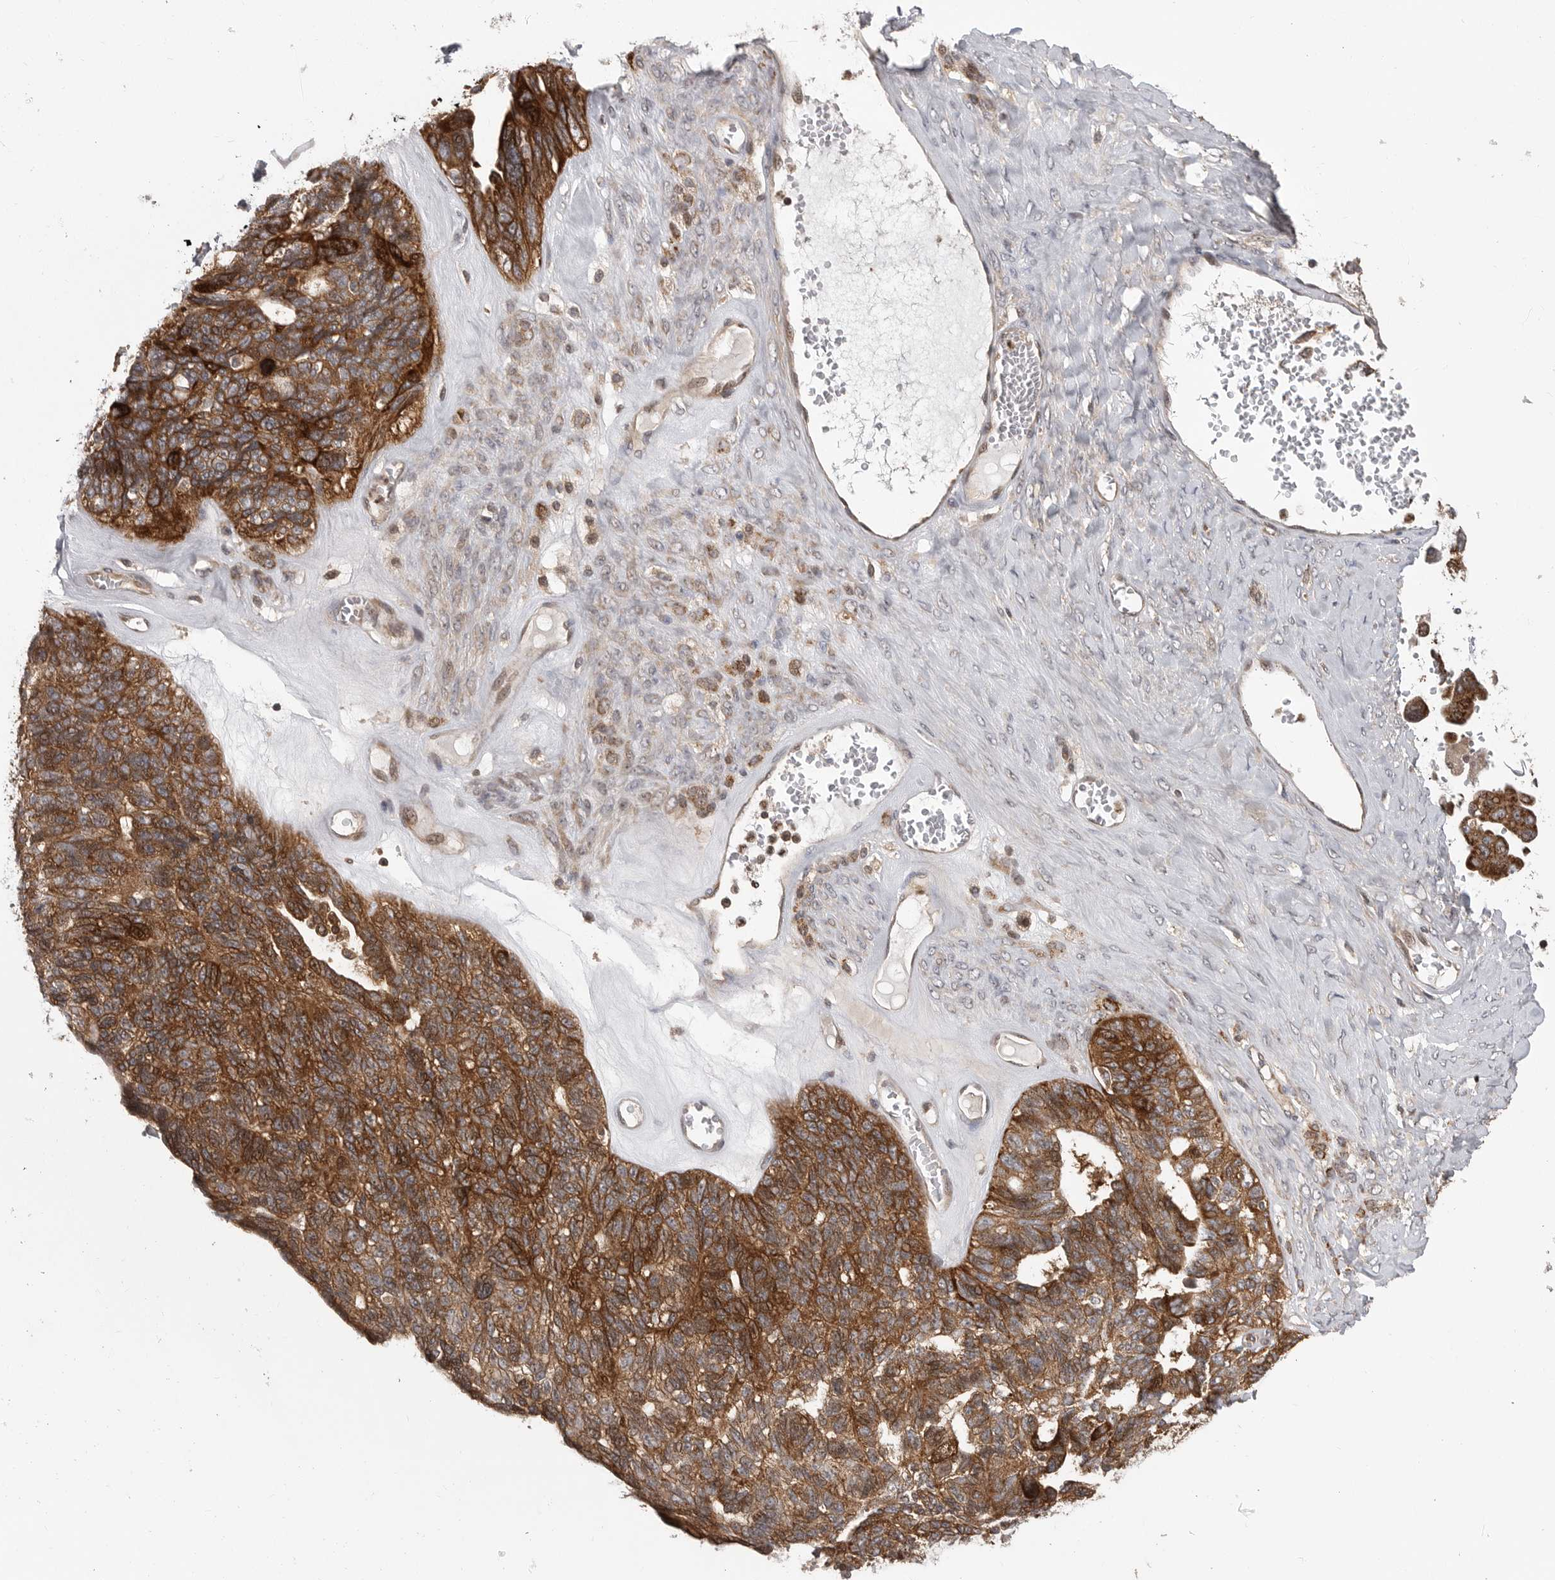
{"staining": {"intensity": "moderate", "quantity": ">75%", "location": "cytoplasmic/membranous"}, "tissue": "ovarian cancer", "cell_type": "Tumor cells", "image_type": "cancer", "snomed": [{"axis": "morphology", "description": "Cystadenocarcinoma, serous, NOS"}, {"axis": "topography", "description": "Ovary"}], "caption": "Ovarian cancer (serous cystadenocarcinoma) was stained to show a protein in brown. There is medium levels of moderate cytoplasmic/membranous positivity in approximately >75% of tumor cells. (Stains: DAB (3,3'-diaminobenzidine) in brown, nuclei in blue, Microscopy: brightfield microscopy at high magnification).", "gene": "OXR1", "patient": {"sex": "female", "age": 79}}